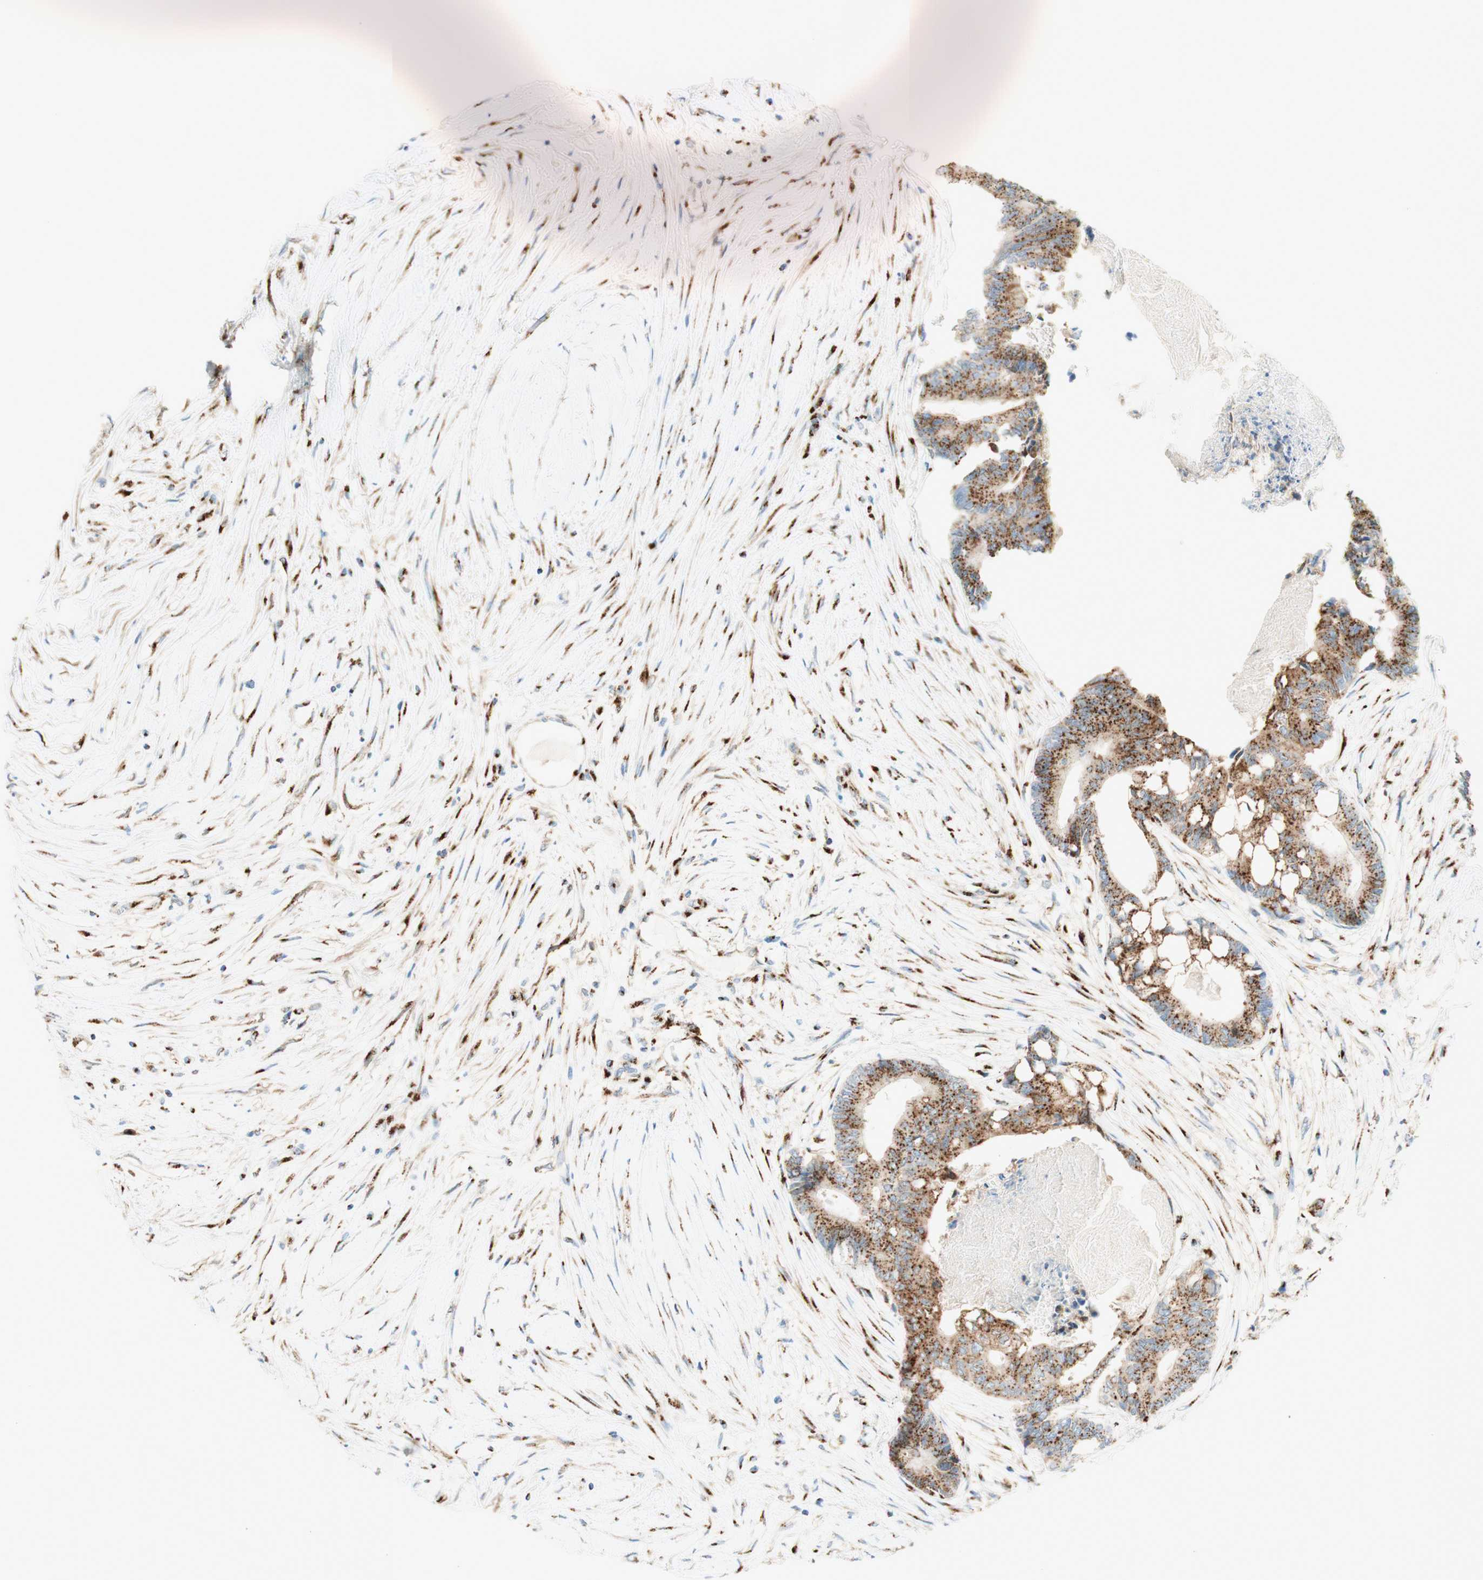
{"staining": {"intensity": "strong", "quantity": ">75%", "location": "cytoplasmic/membranous"}, "tissue": "colorectal cancer", "cell_type": "Tumor cells", "image_type": "cancer", "snomed": [{"axis": "morphology", "description": "Adenocarcinoma, NOS"}, {"axis": "topography", "description": "Rectum"}], "caption": "Adenocarcinoma (colorectal) stained for a protein exhibits strong cytoplasmic/membranous positivity in tumor cells.", "gene": "GOLGB1", "patient": {"sex": "male", "age": 63}}